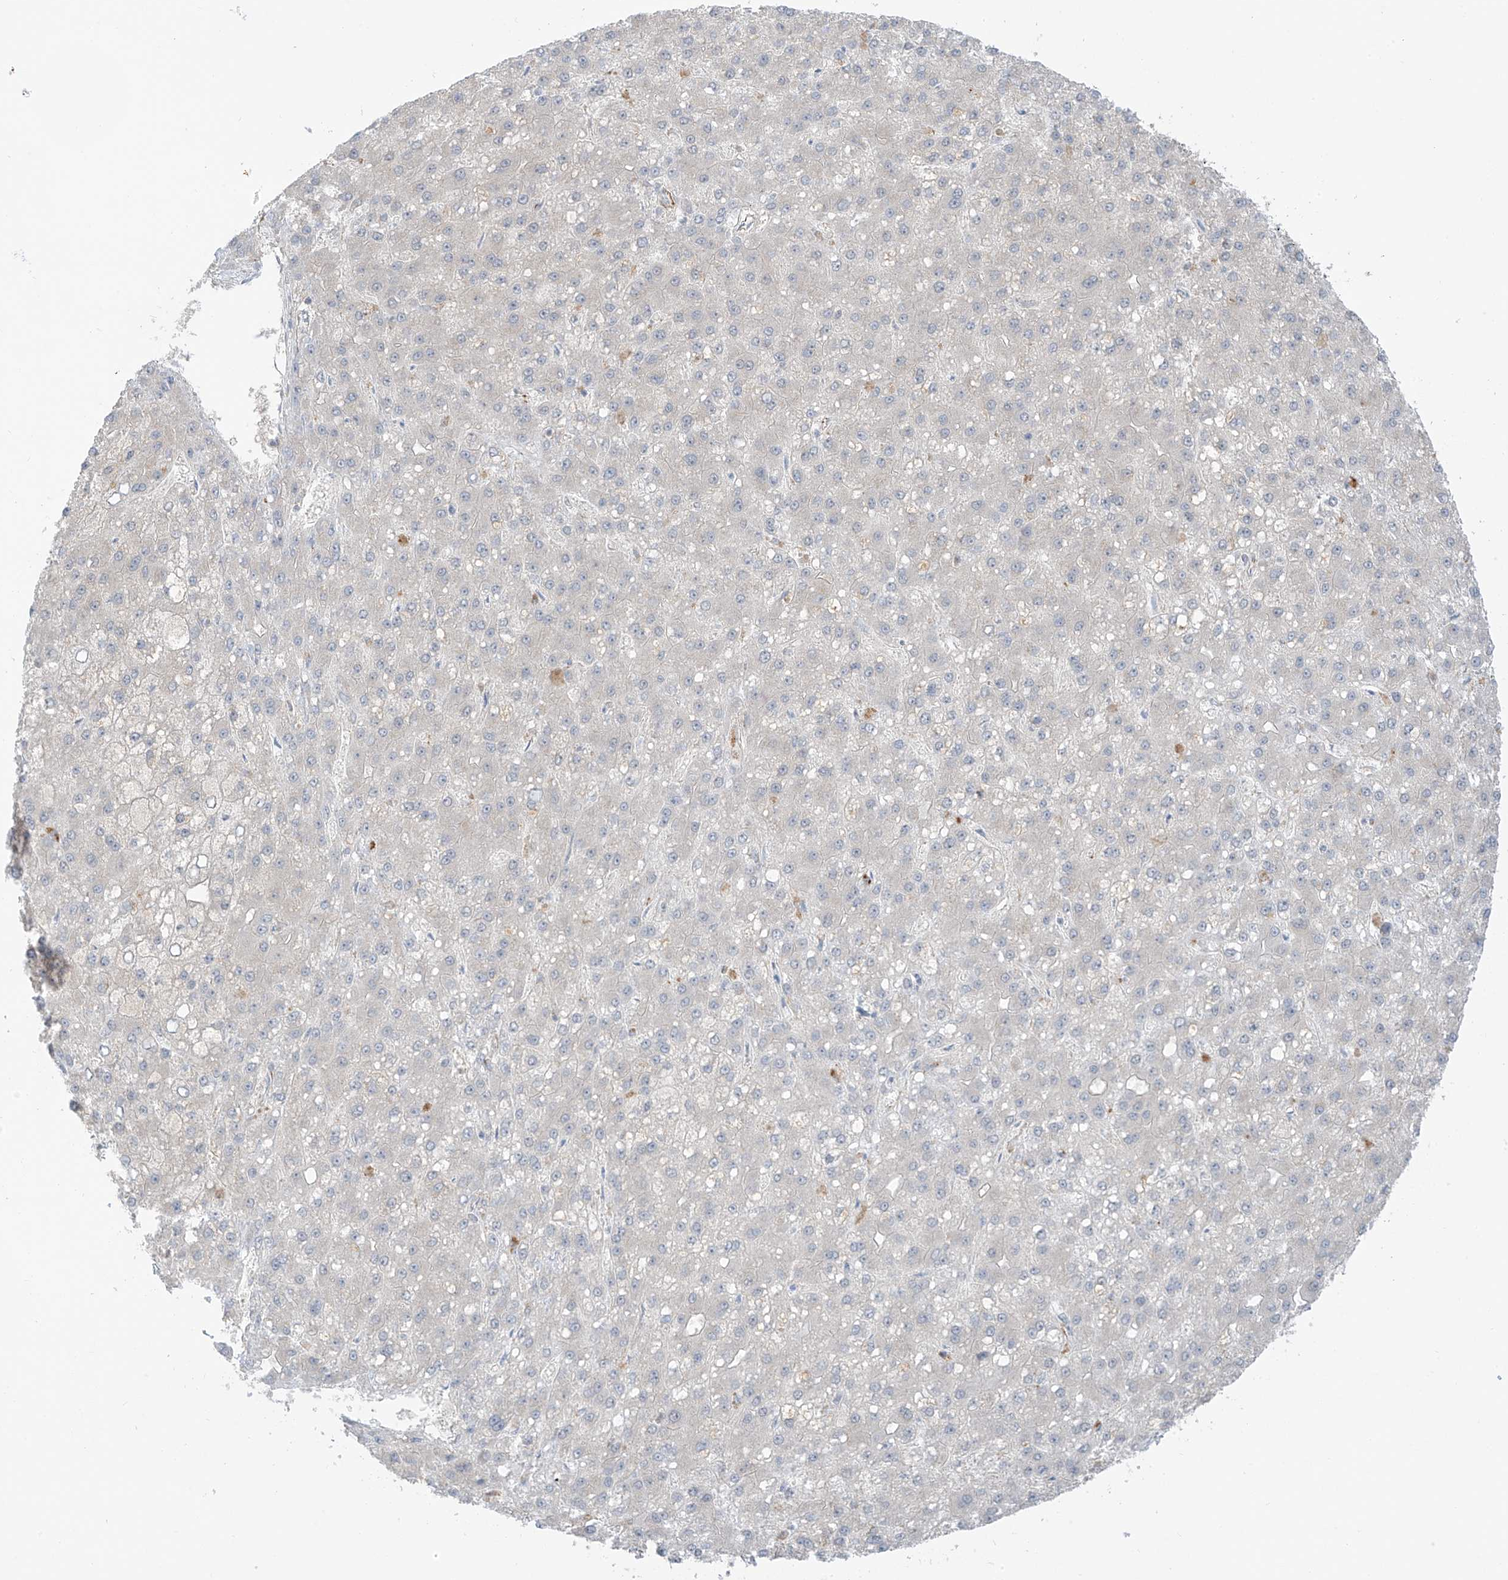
{"staining": {"intensity": "negative", "quantity": "none", "location": "none"}, "tissue": "liver cancer", "cell_type": "Tumor cells", "image_type": "cancer", "snomed": [{"axis": "morphology", "description": "Carcinoma, Hepatocellular, NOS"}, {"axis": "topography", "description": "Liver"}], "caption": "Protein analysis of liver cancer (hepatocellular carcinoma) reveals no significant staining in tumor cells. (DAB (3,3'-diaminobenzidine) IHC visualized using brightfield microscopy, high magnification).", "gene": "HS6ST2", "patient": {"sex": "male", "age": 67}}